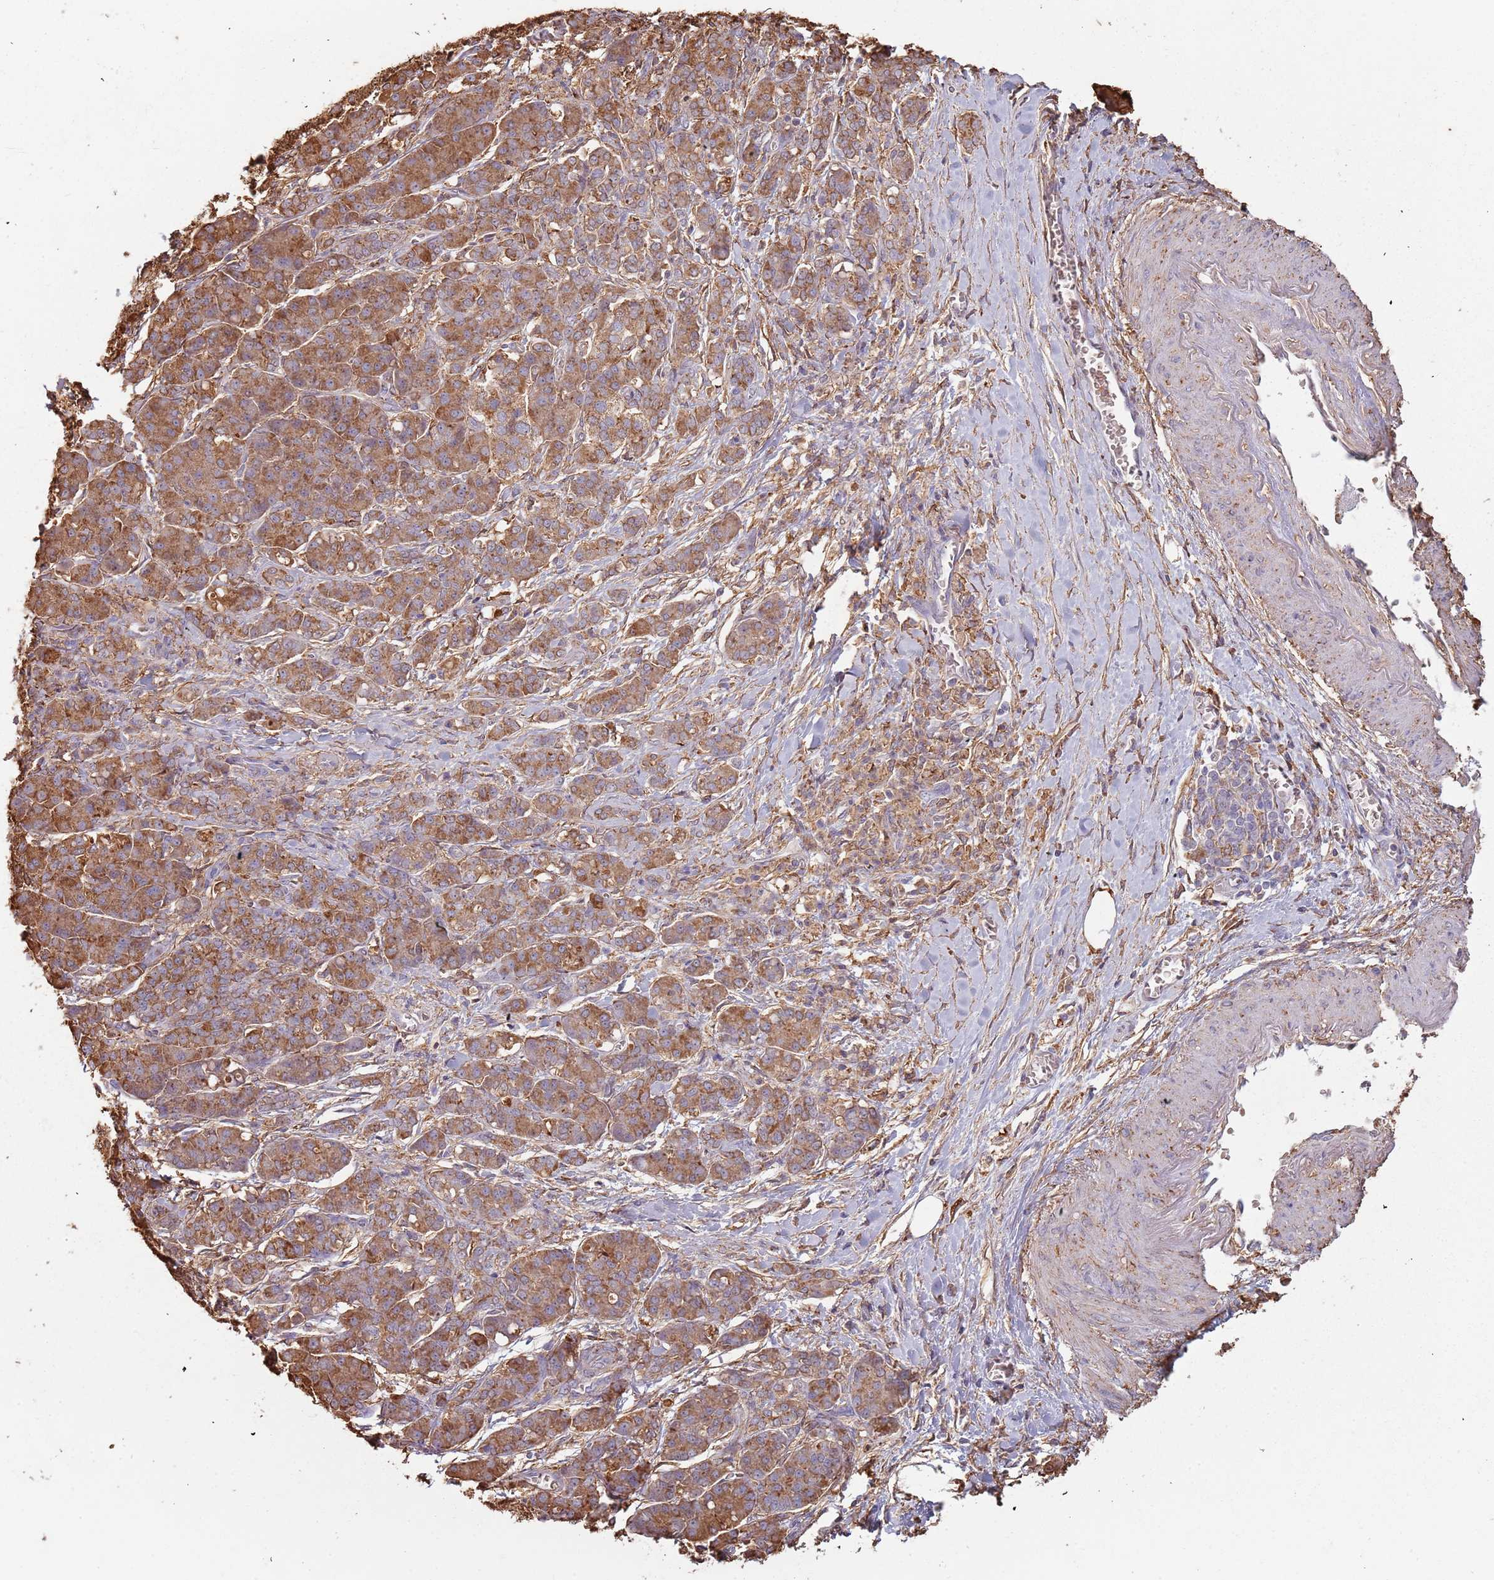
{"staining": {"intensity": "moderate", "quantity": ">75%", "location": "cytoplasmic/membranous"}, "tissue": "pancreatic cancer", "cell_type": "Tumor cells", "image_type": "cancer", "snomed": [{"axis": "morphology", "description": "Adenocarcinoma, NOS"}, {"axis": "topography", "description": "Pancreas"}], "caption": "This is a micrograph of IHC staining of pancreatic adenocarcinoma, which shows moderate expression in the cytoplasmic/membranous of tumor cells.", "gene": "ATOSB", "patient": {"sex": "male", "age": 57}}